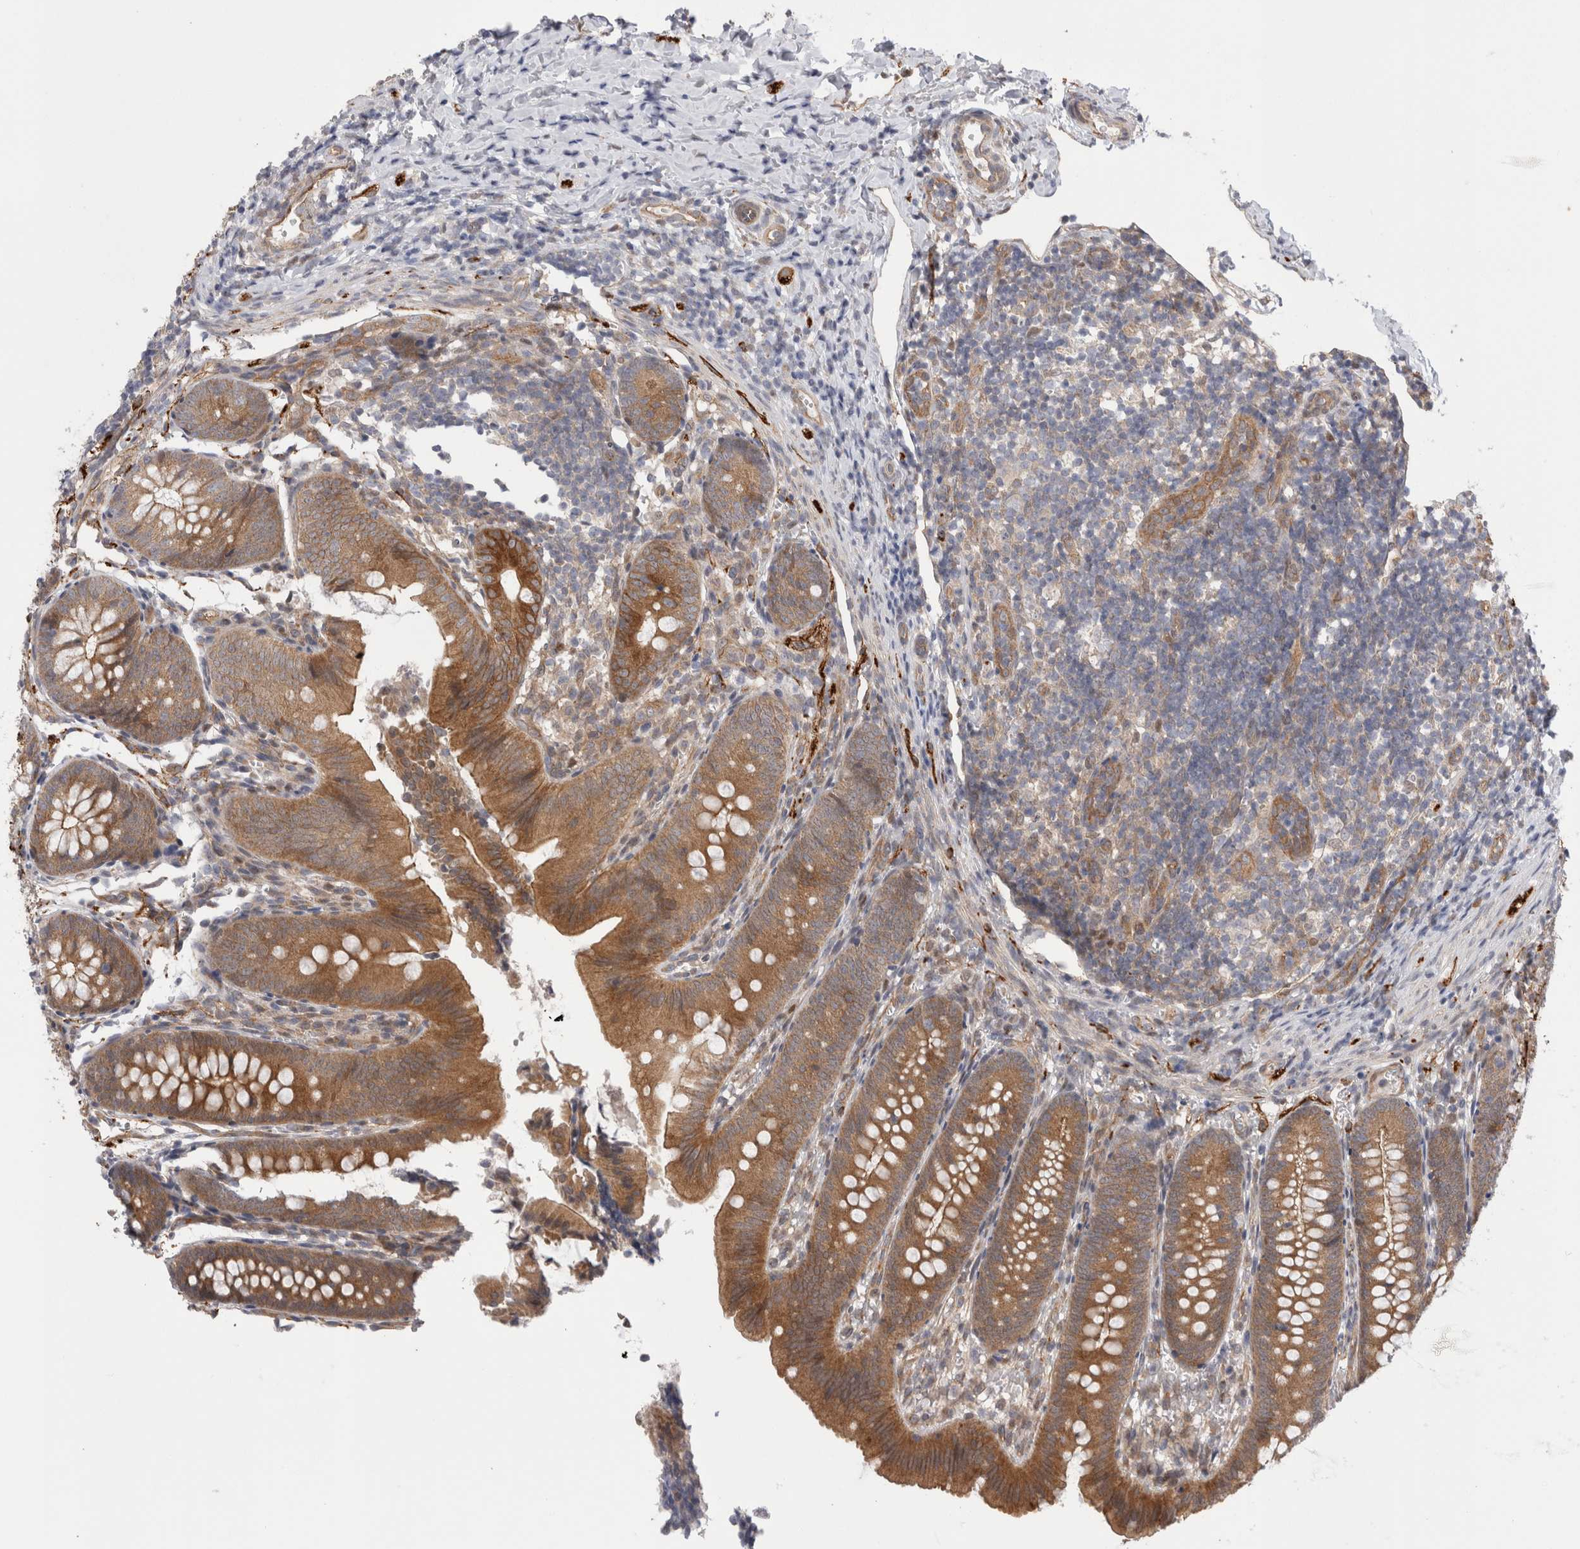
{"staining": {"intensity": "strong", "quantity": ">75%", "location": "cytoplasmic/membranous"}, "tissue": "appendix", "cell_type": "Glandular cells", "image_type": "normal", "snomed": [{"axis": "morphology", "description": "Normal tissue, NOS"}, {"axis": "topography", "description": "Appendix"}], "caption": "DAB (3,3'-diaminobenzidine) immunohistochemical staining of normal appendix reveals strong cytoplasmic/membranous protein staining in approximately >75% of glandular cells. (Stains: DAB (3,3'-diaminobenzidine) in brown, nuclei in blue, Microscopy: brightfield microscopy at high magnification).", "gene": "TAFA5", "patient": {"sex": "male", "age": 1}}